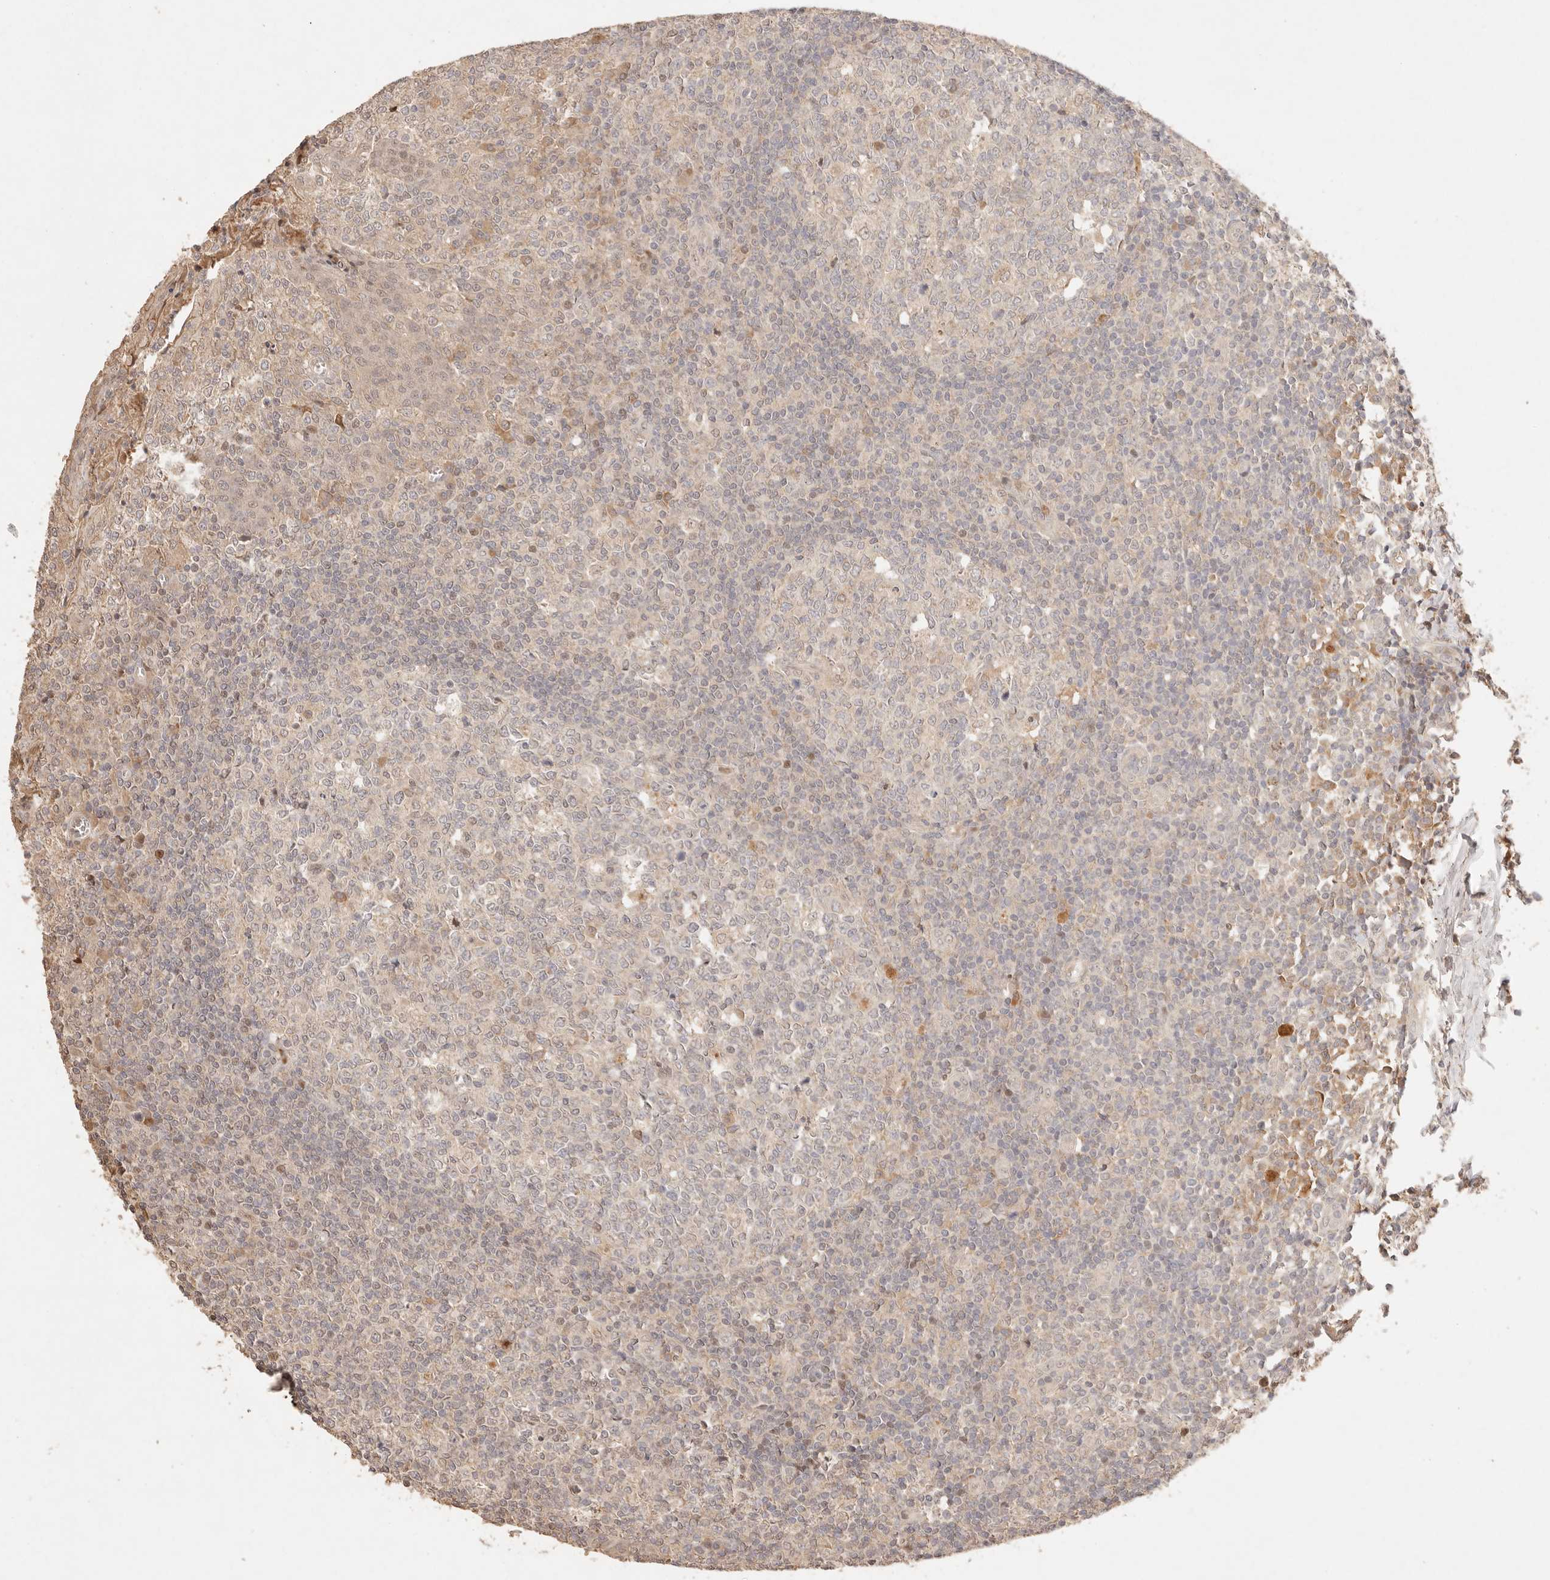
{"staining": {"intensity": "negative", "quantity": "none", "location": "none"}, "tissue": "tonsil", "cell_type": "Germinal center cells", "image_type": "normal", "snomed": [{"axis": "morphology", "description": "Normal tissue, NOS"}, {"axis": "topography", "description": "Tonsil"}], "caption": "Immunohistochemical staining of unremarkable human tonsil demonstrates no significant staining in germinal center cells.", "gene": "PHLDA3", "patient": {"sex": "female", "age": 19}}